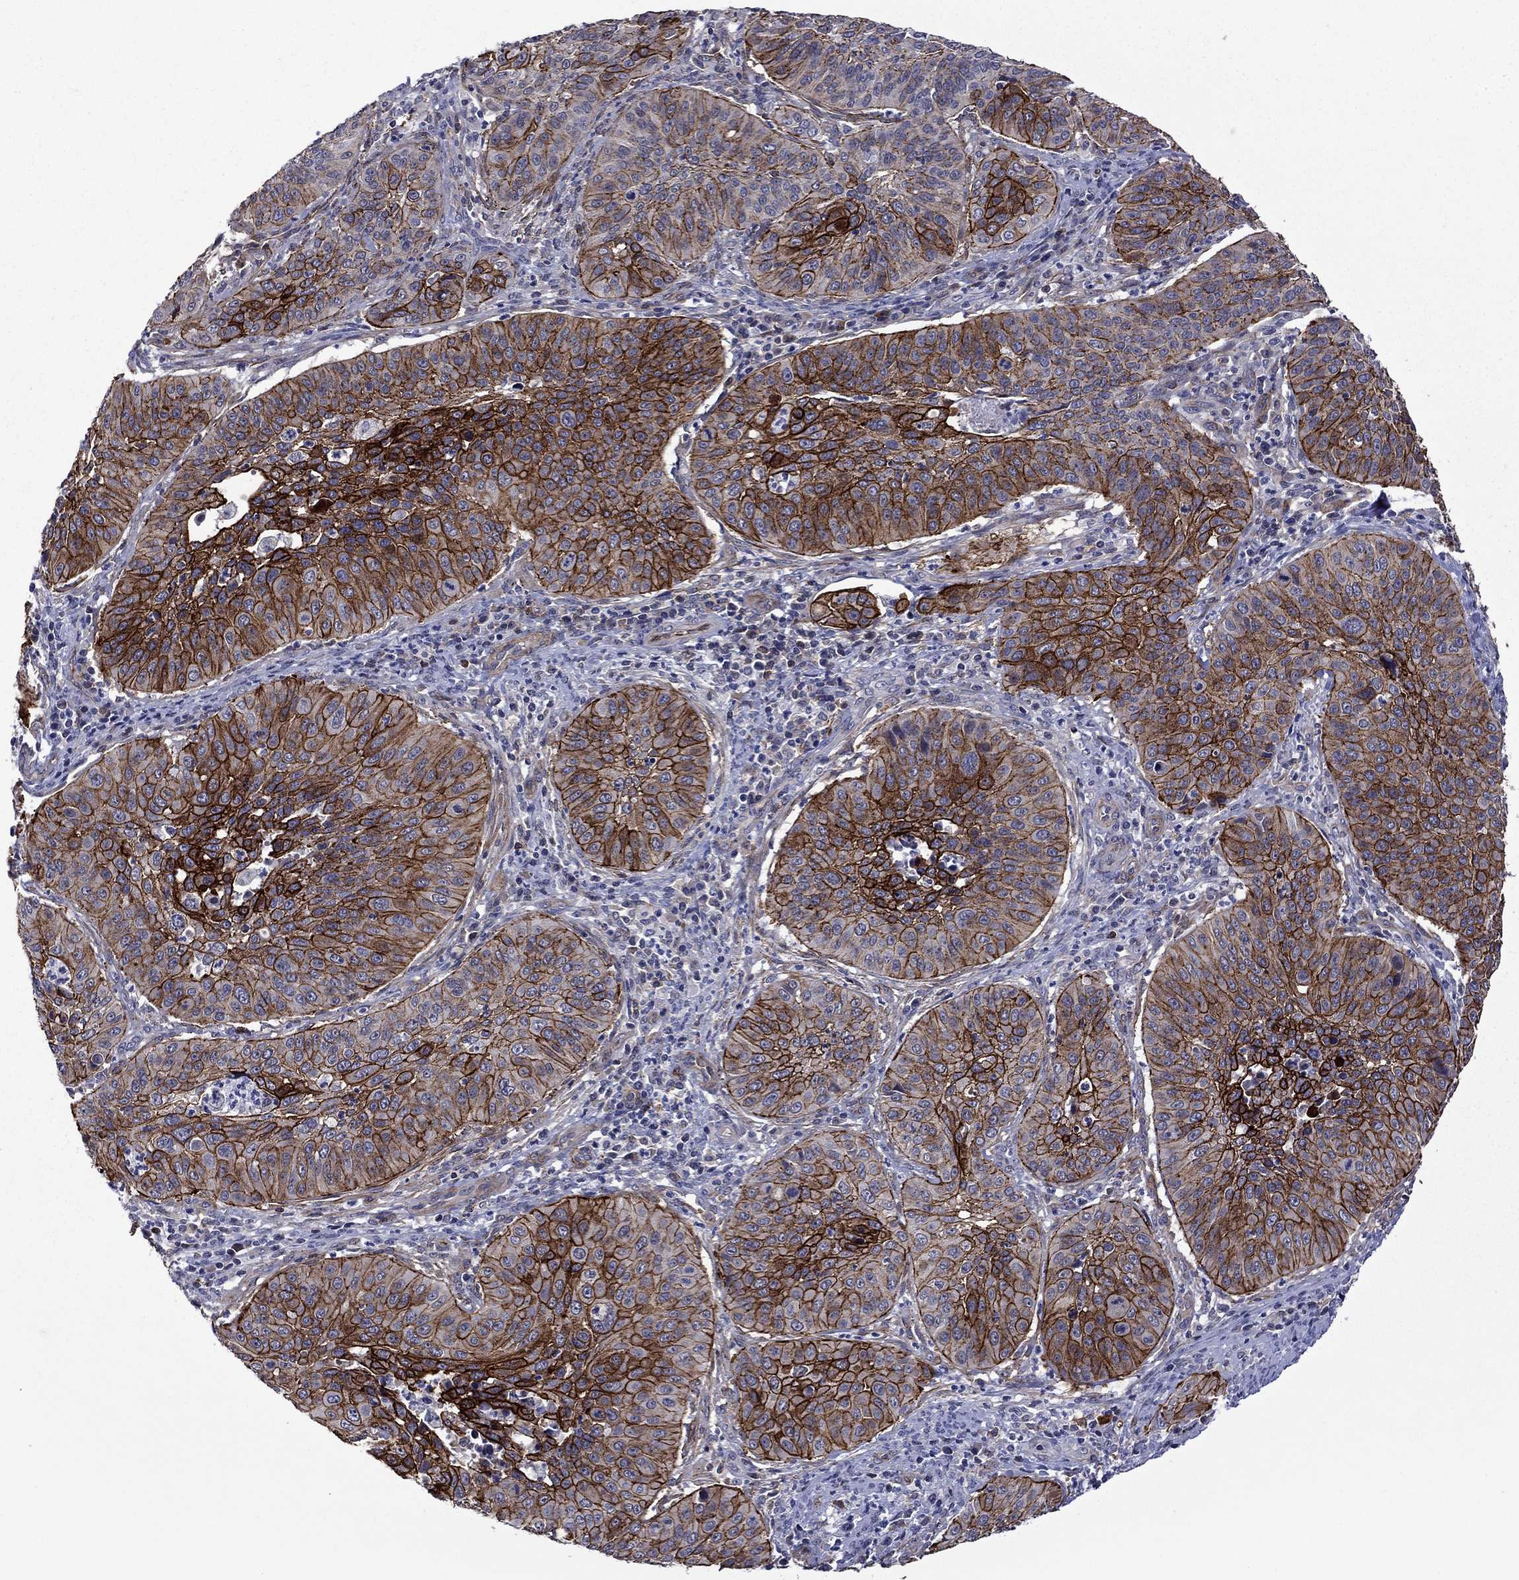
{"staining": {"intensity": "strong", "quantity": "25%-75%", "location": "cytoplasmic/membranous"}, "tissue": "cervical cancer", "cell_type": "Tumor cells", "image_type": "cancer", "snomed": [{"axis": "morphology", "description": "Normal tissue, NOS"}, {"axis": "morphology", "description": "Squamous cell carcinoma, NOS"}, {"axis": "topography", "description": "Cervix"}], "caption": "Immunohistochemical staining of human cervical cancer displays high levels of strong cytoplasmic/membranous protein expression in approximately 25%-75% of tumor cells.", "gene": "LMO7", "patient": {"sex": "female", "age": 39}}